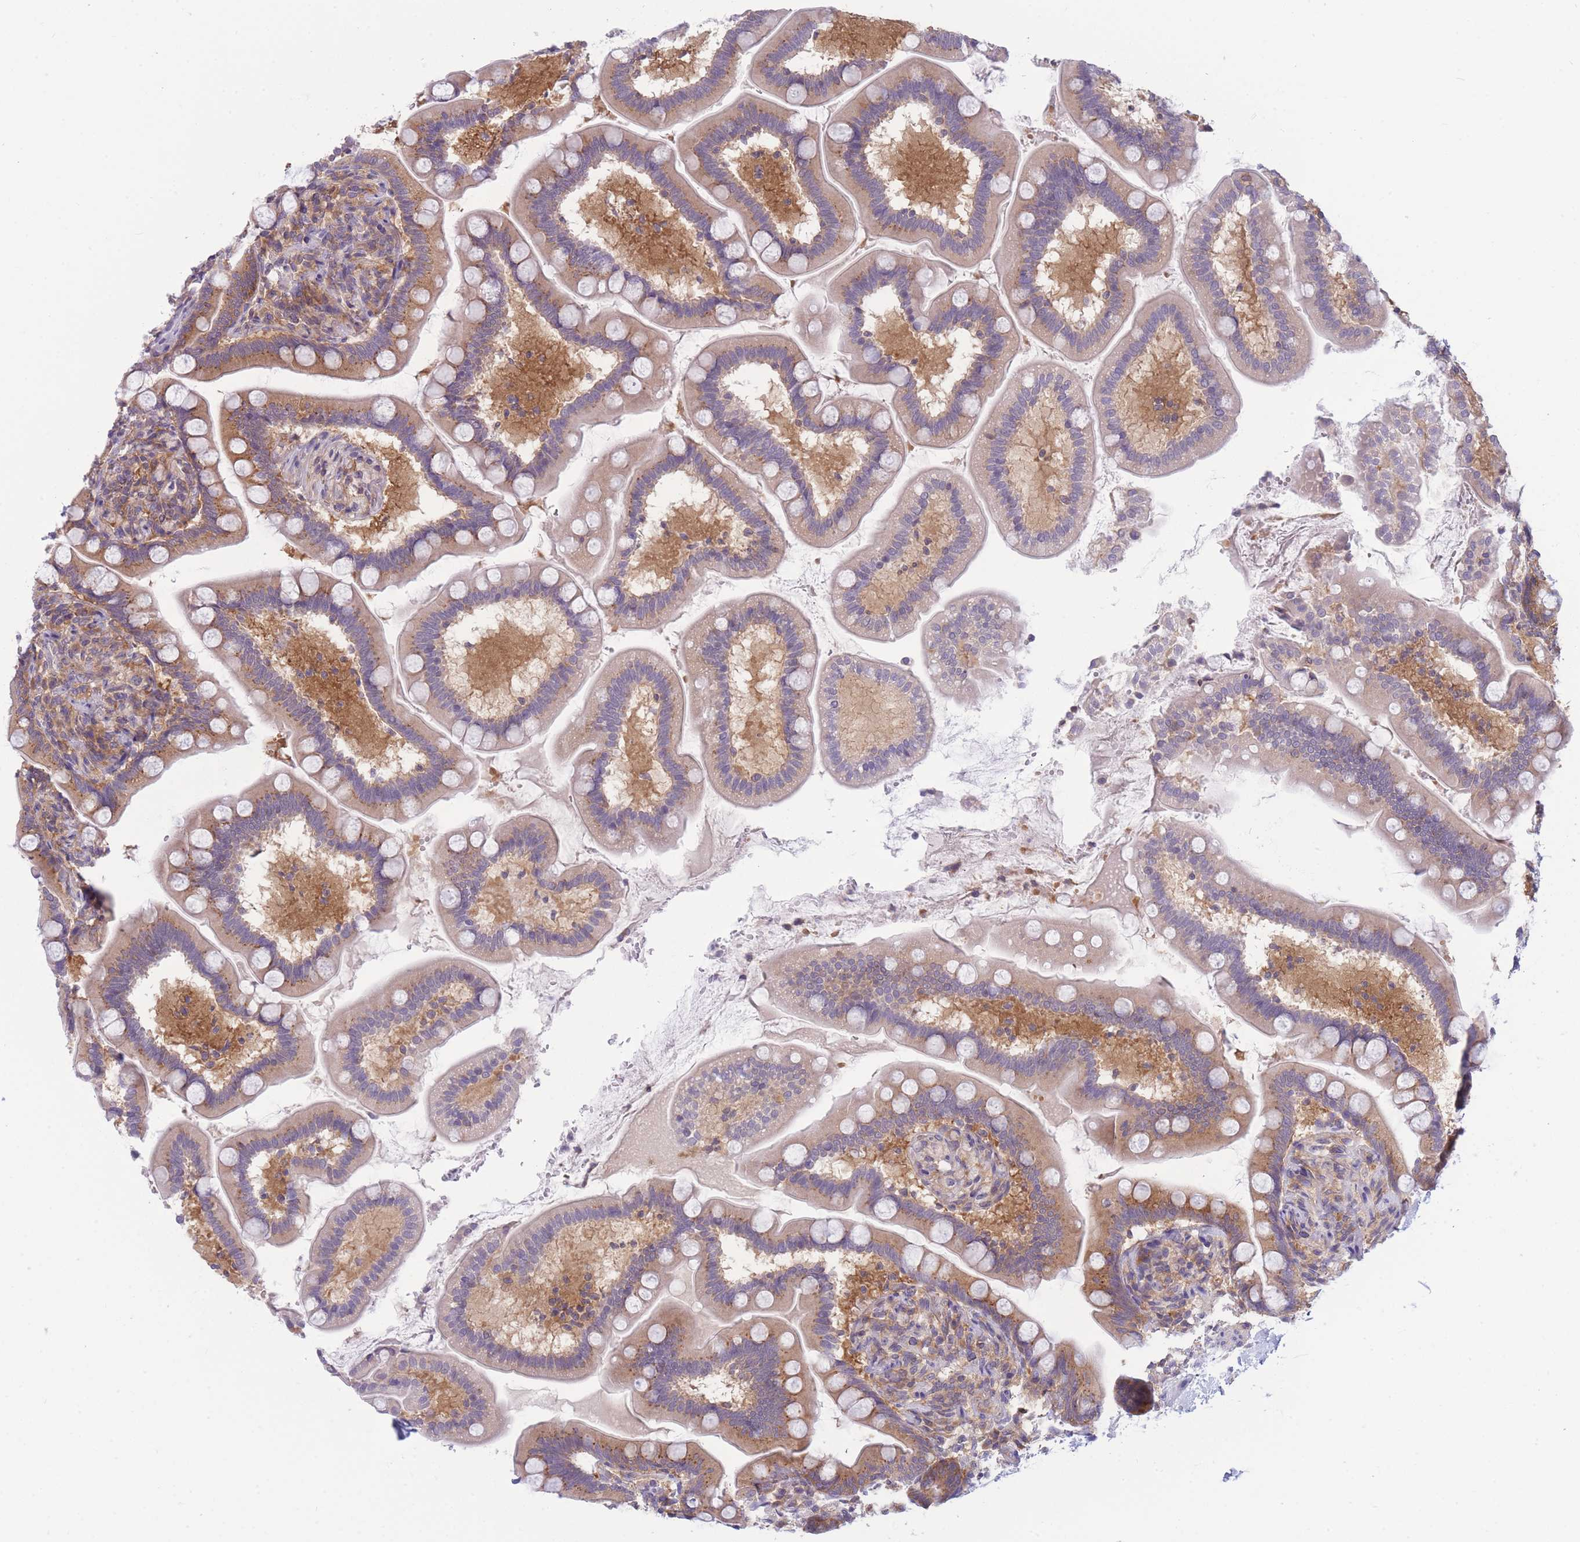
{"staining": {"intensity": "moderate", "quantity": "25%-75%", "location": "cytoplasmic/membranous"}, "tissue": "small intestine", "cell_type": "Glandular cells", "image_type": "normal", "snomed": [{"axis": "morphology", "description": "Normal tissue, NOS"}, {"axis": "topography", "description": "Small intestine"}], "caption": "IHC (DAB (3,3'-diaminobenzidine)) staining of unremarkable small intestine demonstrates moderate cytoplasmic/membranous protein expression in about 25%-75% of glandular cells. (Stains: DAB in brown, nuclei in blue, Microscopy: brightfield microscopy at high magnification).", "gene": "PFDN6", "patient": {"sex": "female", "age": 64}}